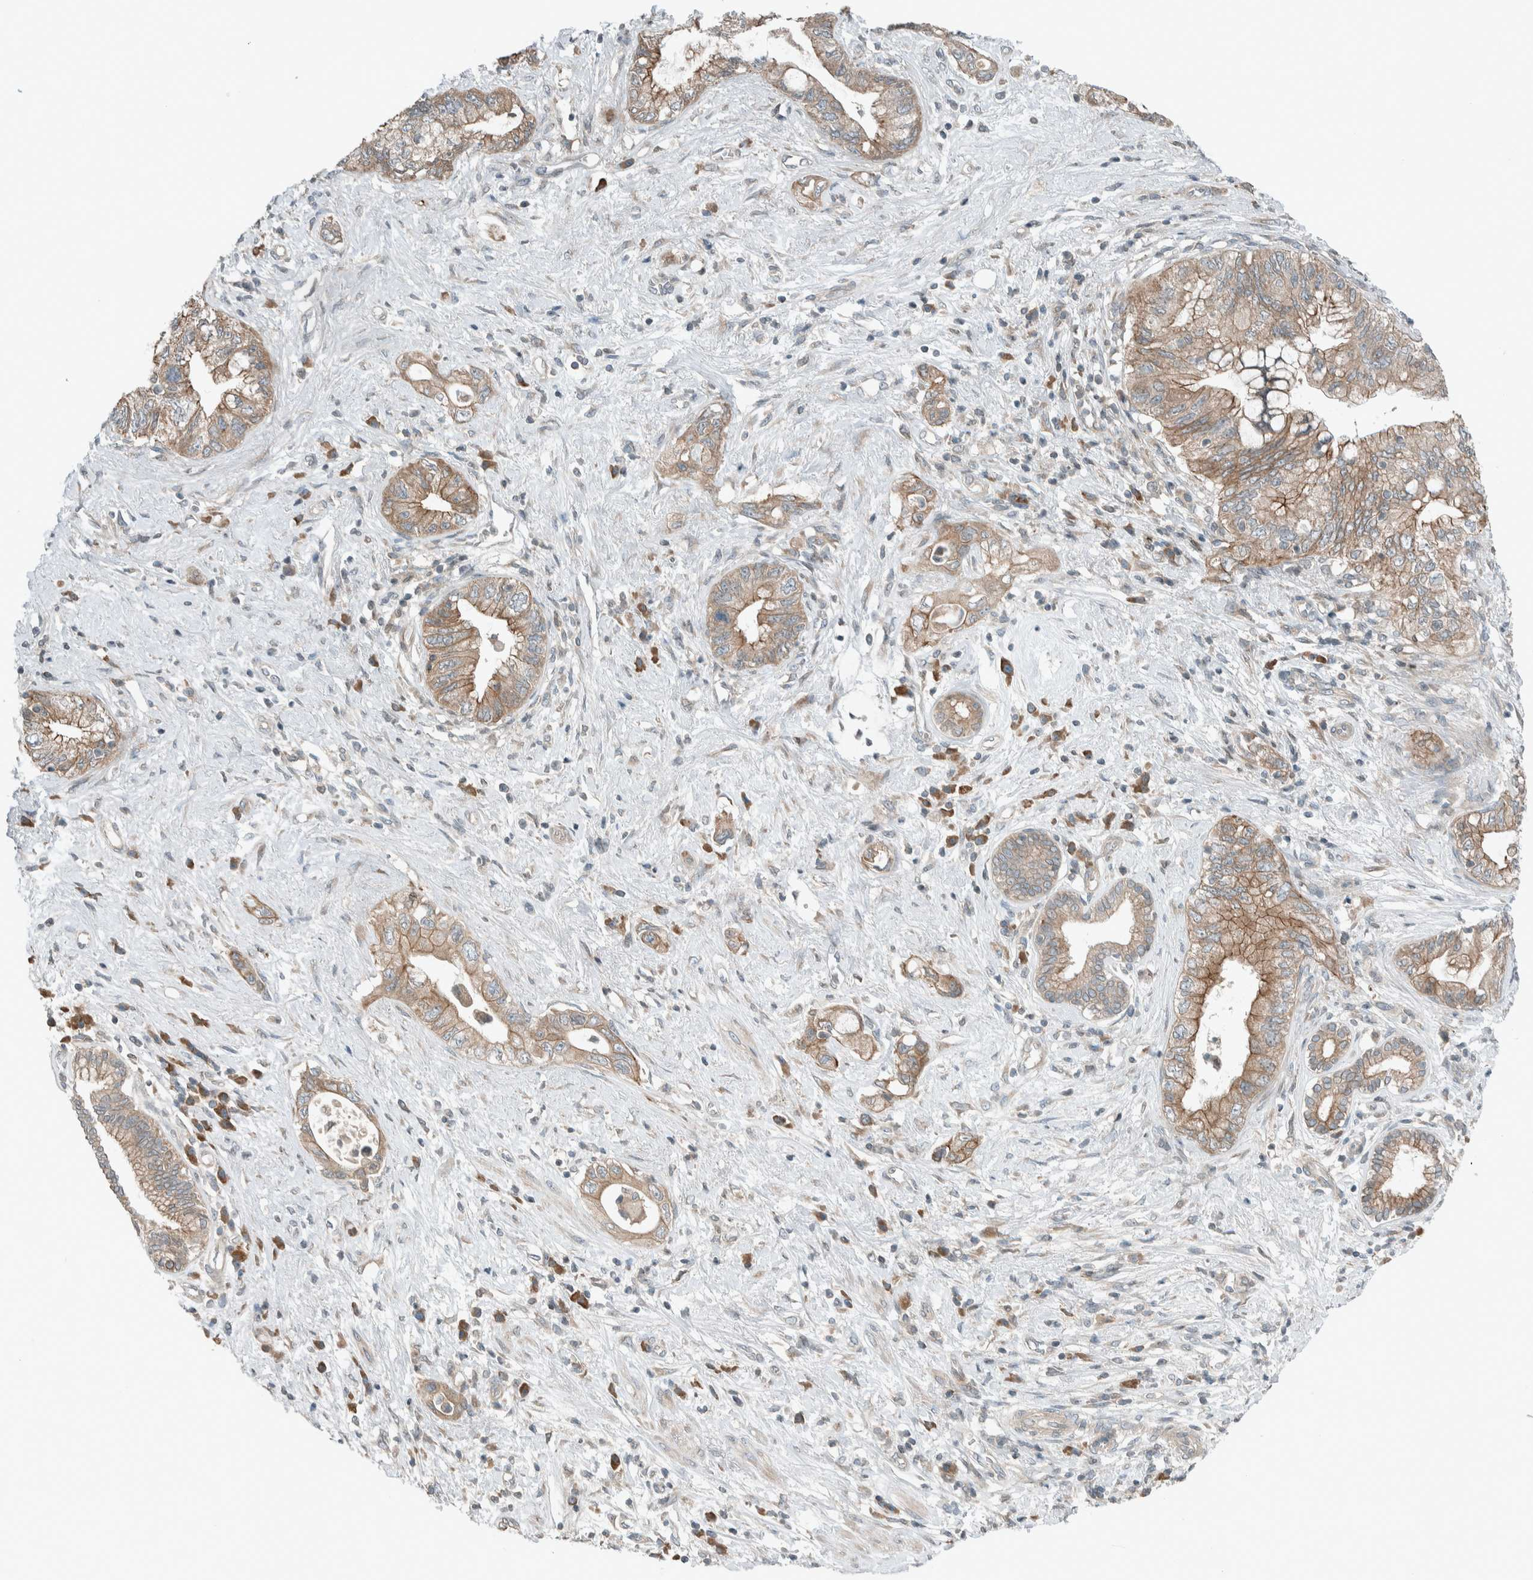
{"staining": {"intensity": "moderate", "quantity": ">75%", "location": "cytoplasmic/membranous"}, "tissue": "pancreatic cancer", "cell_type": "Tumor cells", "image_type": "cancer", "snomed": [{"axis": "morphology", "description": "Adenocarcinoma, NOS"}, {"axis": "topography", "description": "Pancreas"}], "caption": "Immunohistochemical staining of pancreatic cancer reveals medium levels of moderate cytoplasmic/membranous protein staining in about >75% of tumor cells.", "gene": "SEL1L", "patient": {"sex": "female", "age": 73}}